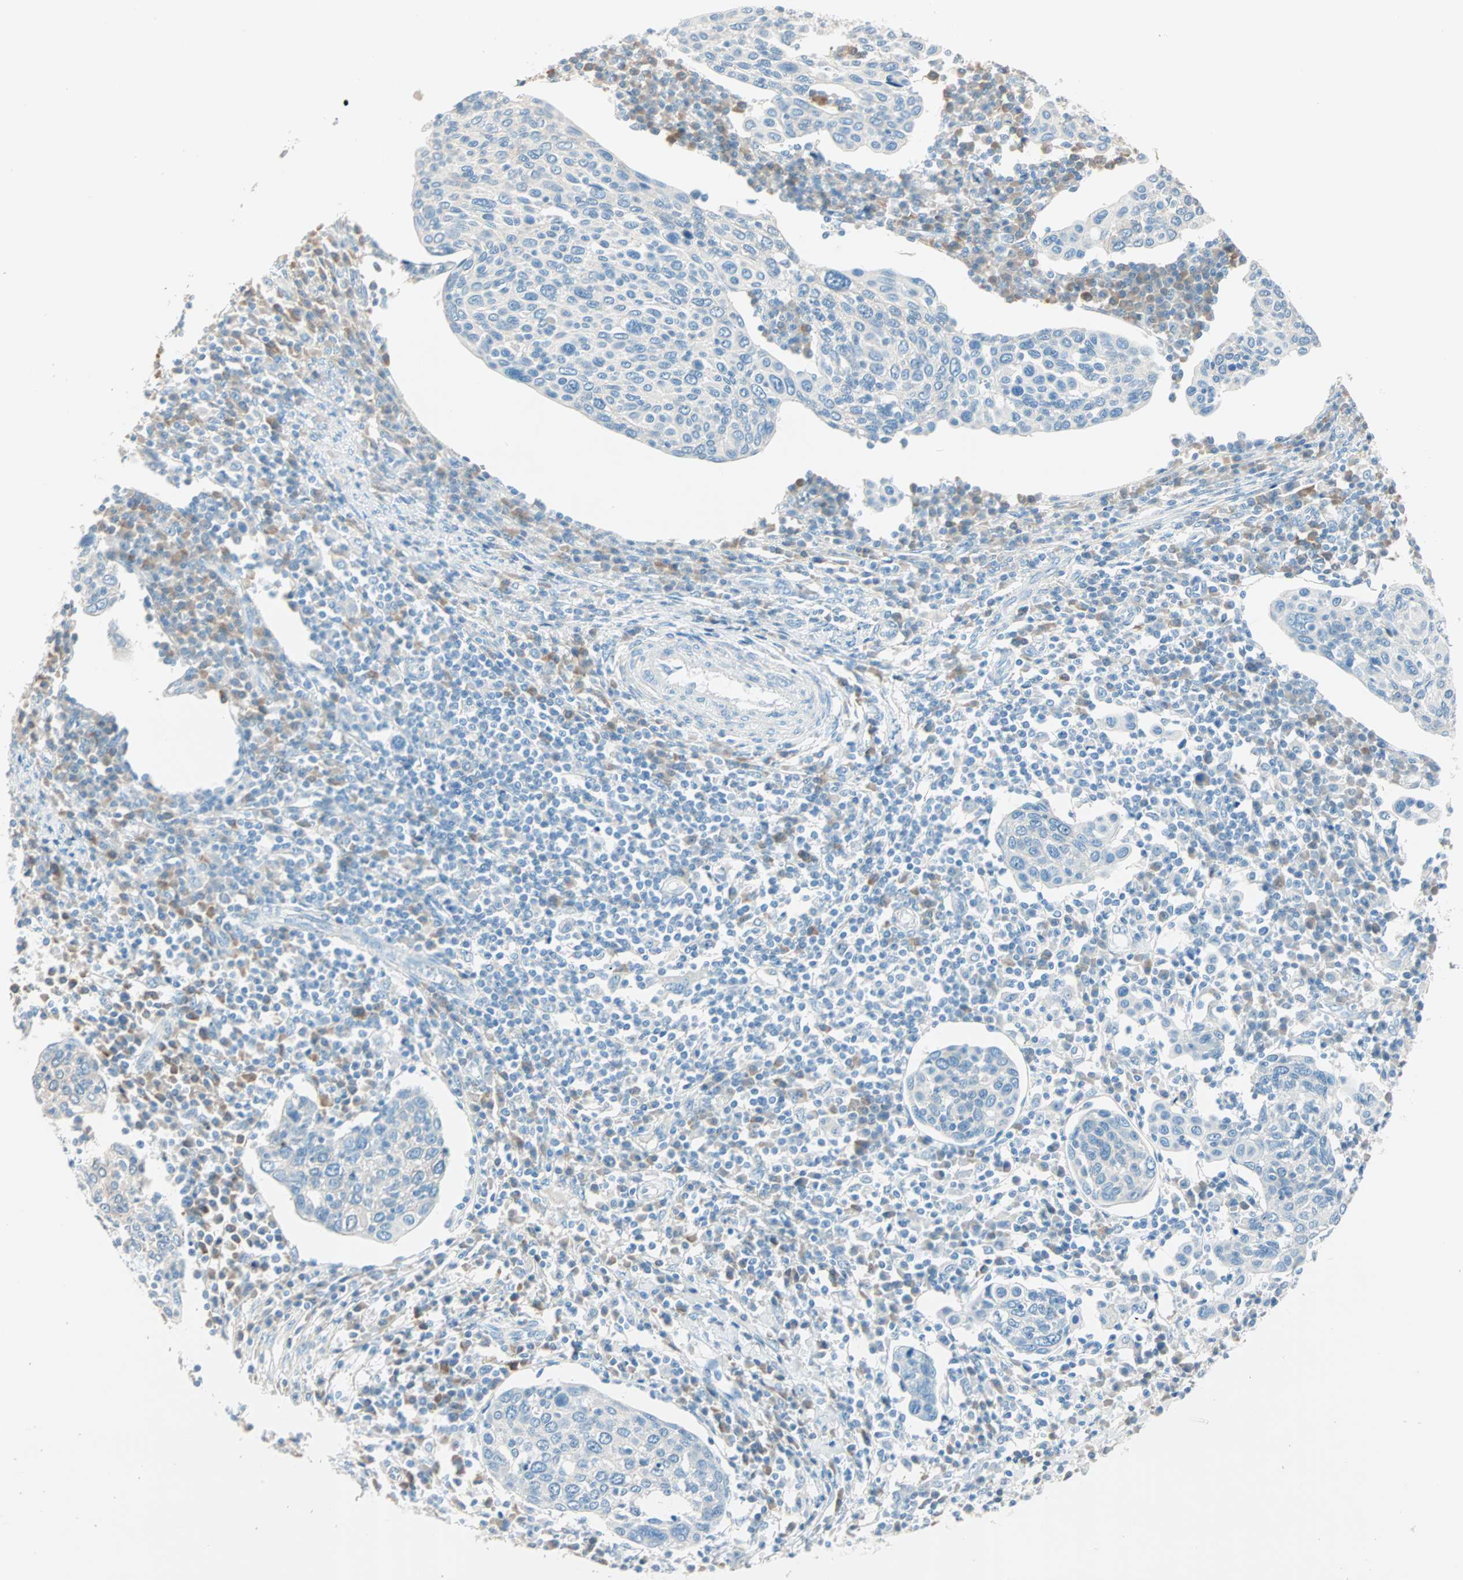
{"staining": {"intensity": "negative", "quantity": "none", "location": "none"}, "tissue": "cervical cancer", "cell_type": "Tumor cells", "image_type": "cancer", "snomed": [{"axis": "morphology", "description": "Squamous cell carcinoma, NOS"}, {"axis": "topography", "description": "Cervix"}], "caption": "A micrograph of human squamous cell carcinoma (cervical) is negative for staining in tumor cells.", "gene": "ATF6", "patient": {"sex": "female", "age": 40}}